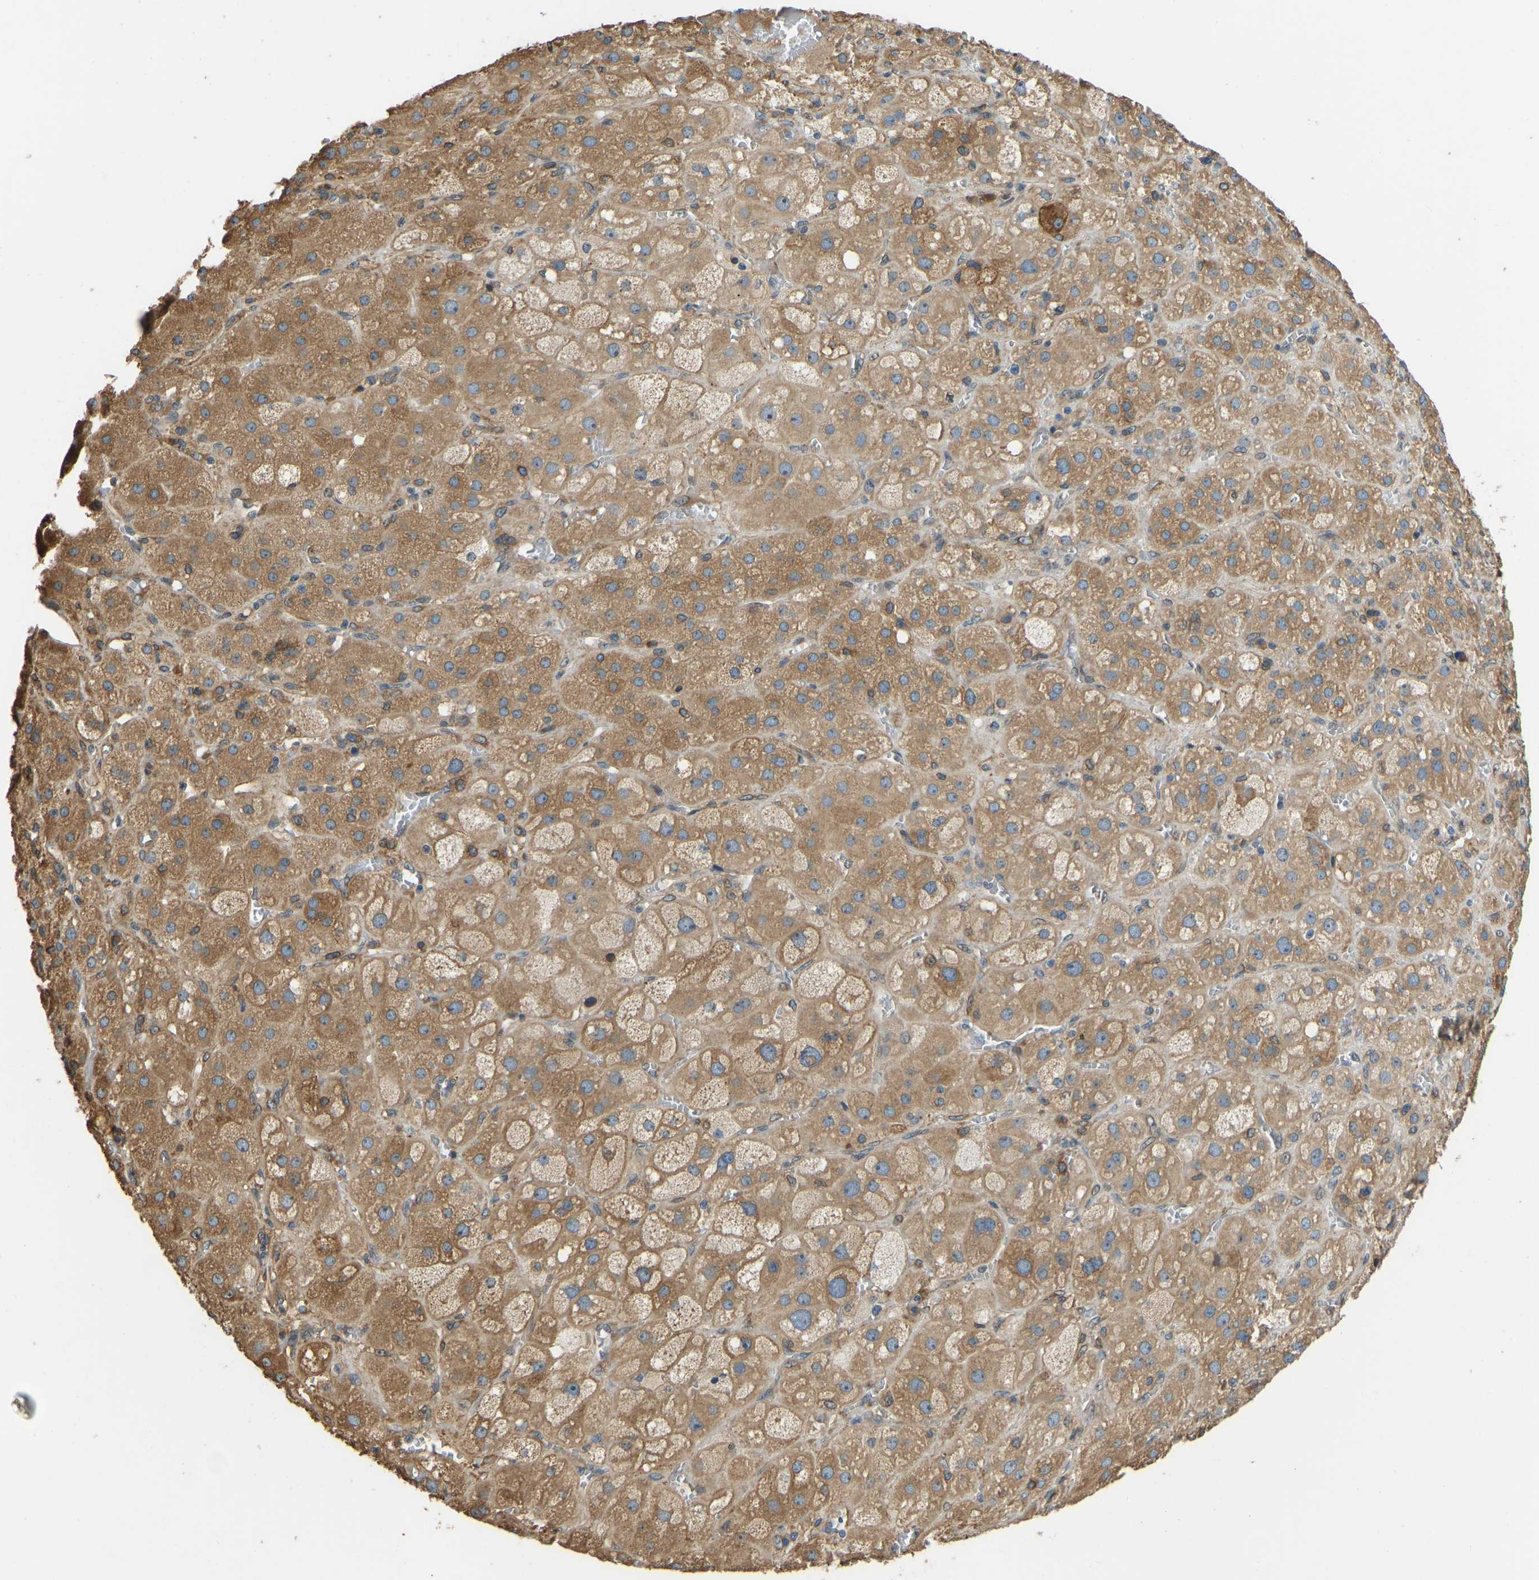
{"staining": {"intensity": "moderate", "quantity": ">75%", "location": "cytoplasmic/membranous"}, "tissue": "adrenal gland", "cell_type": "Glandular cells", "image_type": "normal", "snomed": [{"axis": "morphology", "description": "Normal tissue, NOS"}, {"axis": "topography", "description": "Adrenal gland"}], "caption": "Immunohistochemistry (IHC) histopathology image of normal adrenal gland: human adrenal gland stained using immunohistochemistry (IHC) exhibits medium levels of moderate protein expression localized specifically in the cytoplasmic/membranous of glandular cells, appearing as a cytoplasmic/membranous brown color.", "gene": "OS9", "patient": {"sex": "female", "age": 47}}